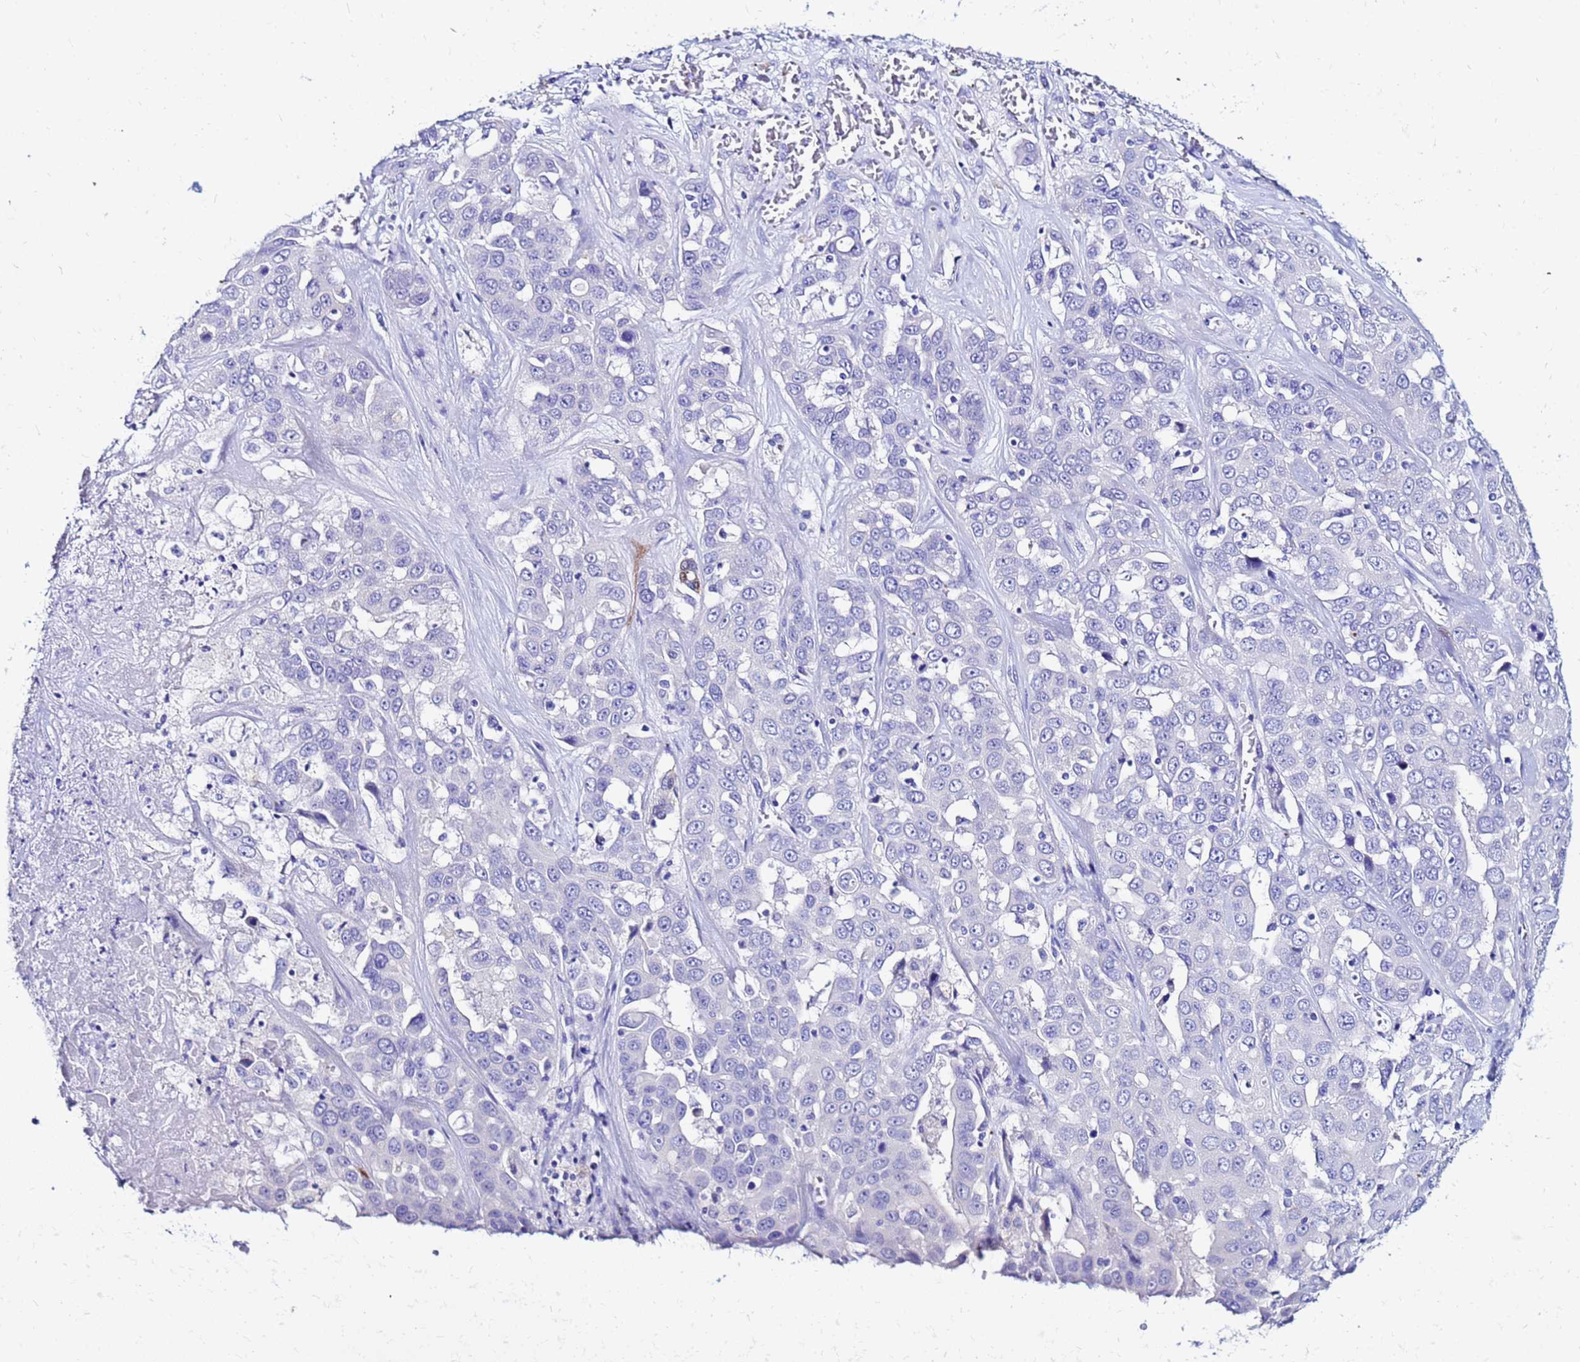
{"staining": {"intensity": "negative", "quantity": "none", "location": "none"}, "tissue": "liver cancer", "cell_type": "Tumor cells", "image_type": "cancer", "snomed": [{"axis": "morphology", "description": "Cholangiocarcinoma"}, {"axis": "topography", "description": "Liver"}], "caption": "Tumor cells show no significant positivity in liver cholangiocarcinoma.", "gene": "PPP1R14C", "patient": {"sex": "female", "age": 52}}